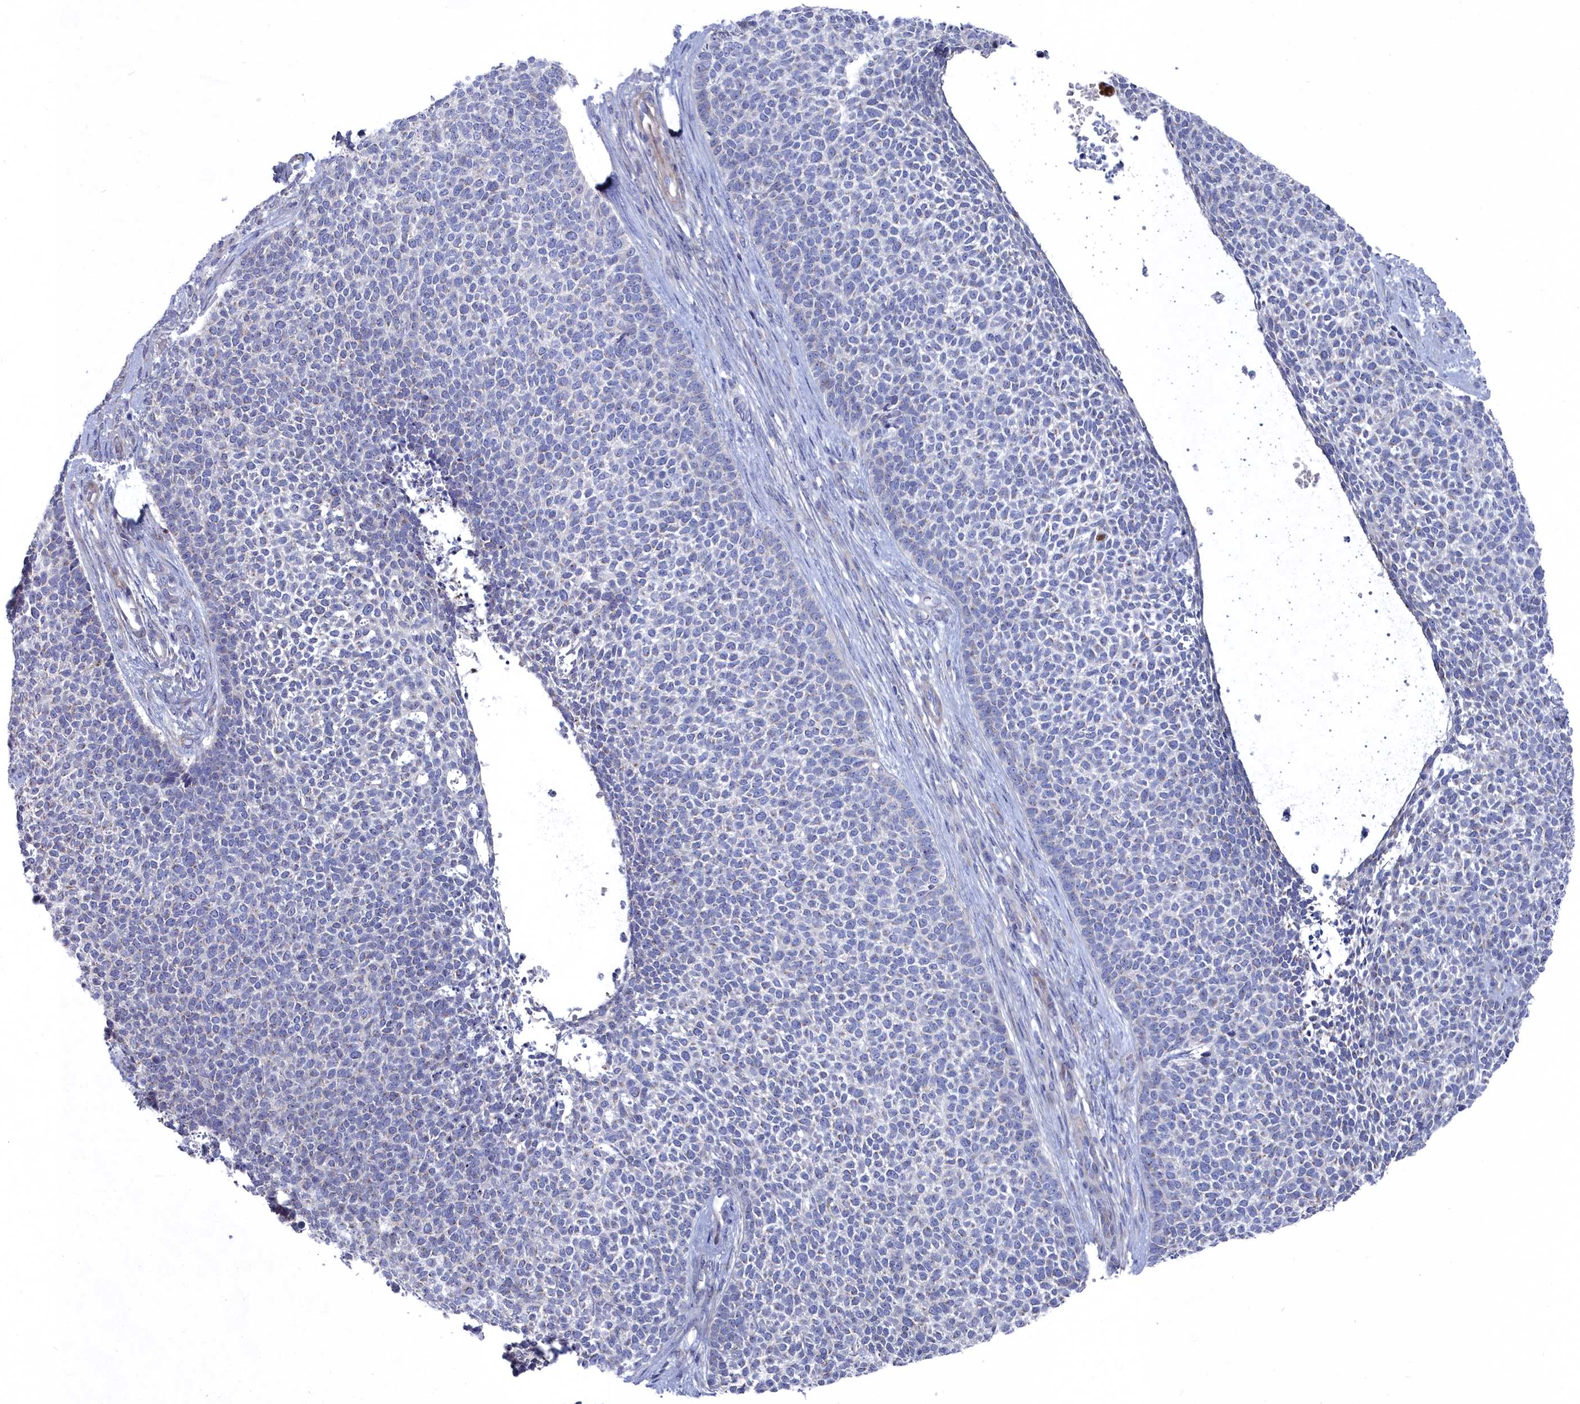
{"staining": {"intensity": "negative", "quantity": "none", "location": "none"}, "tissue": "skin cancer", "cell_type": "Tumor cells", "image_type": "cancer", "snomed": [{"axis": "morphology", "description": "Basal cell carcinoma"}, {"axis": "topography", "description": "Skin"}], "caption": "This image is of skin cancer (basal cell carcinoma) stained with immunohistochemistry to label a protein in brown with the nuclei are counter-stained blue. There is no positivity in tumor cells. (DAB immunohistochemistry (IHC), high magnification).", "gene": "SHISAL2A", "patient": {"sex": "female", "age": 84}}